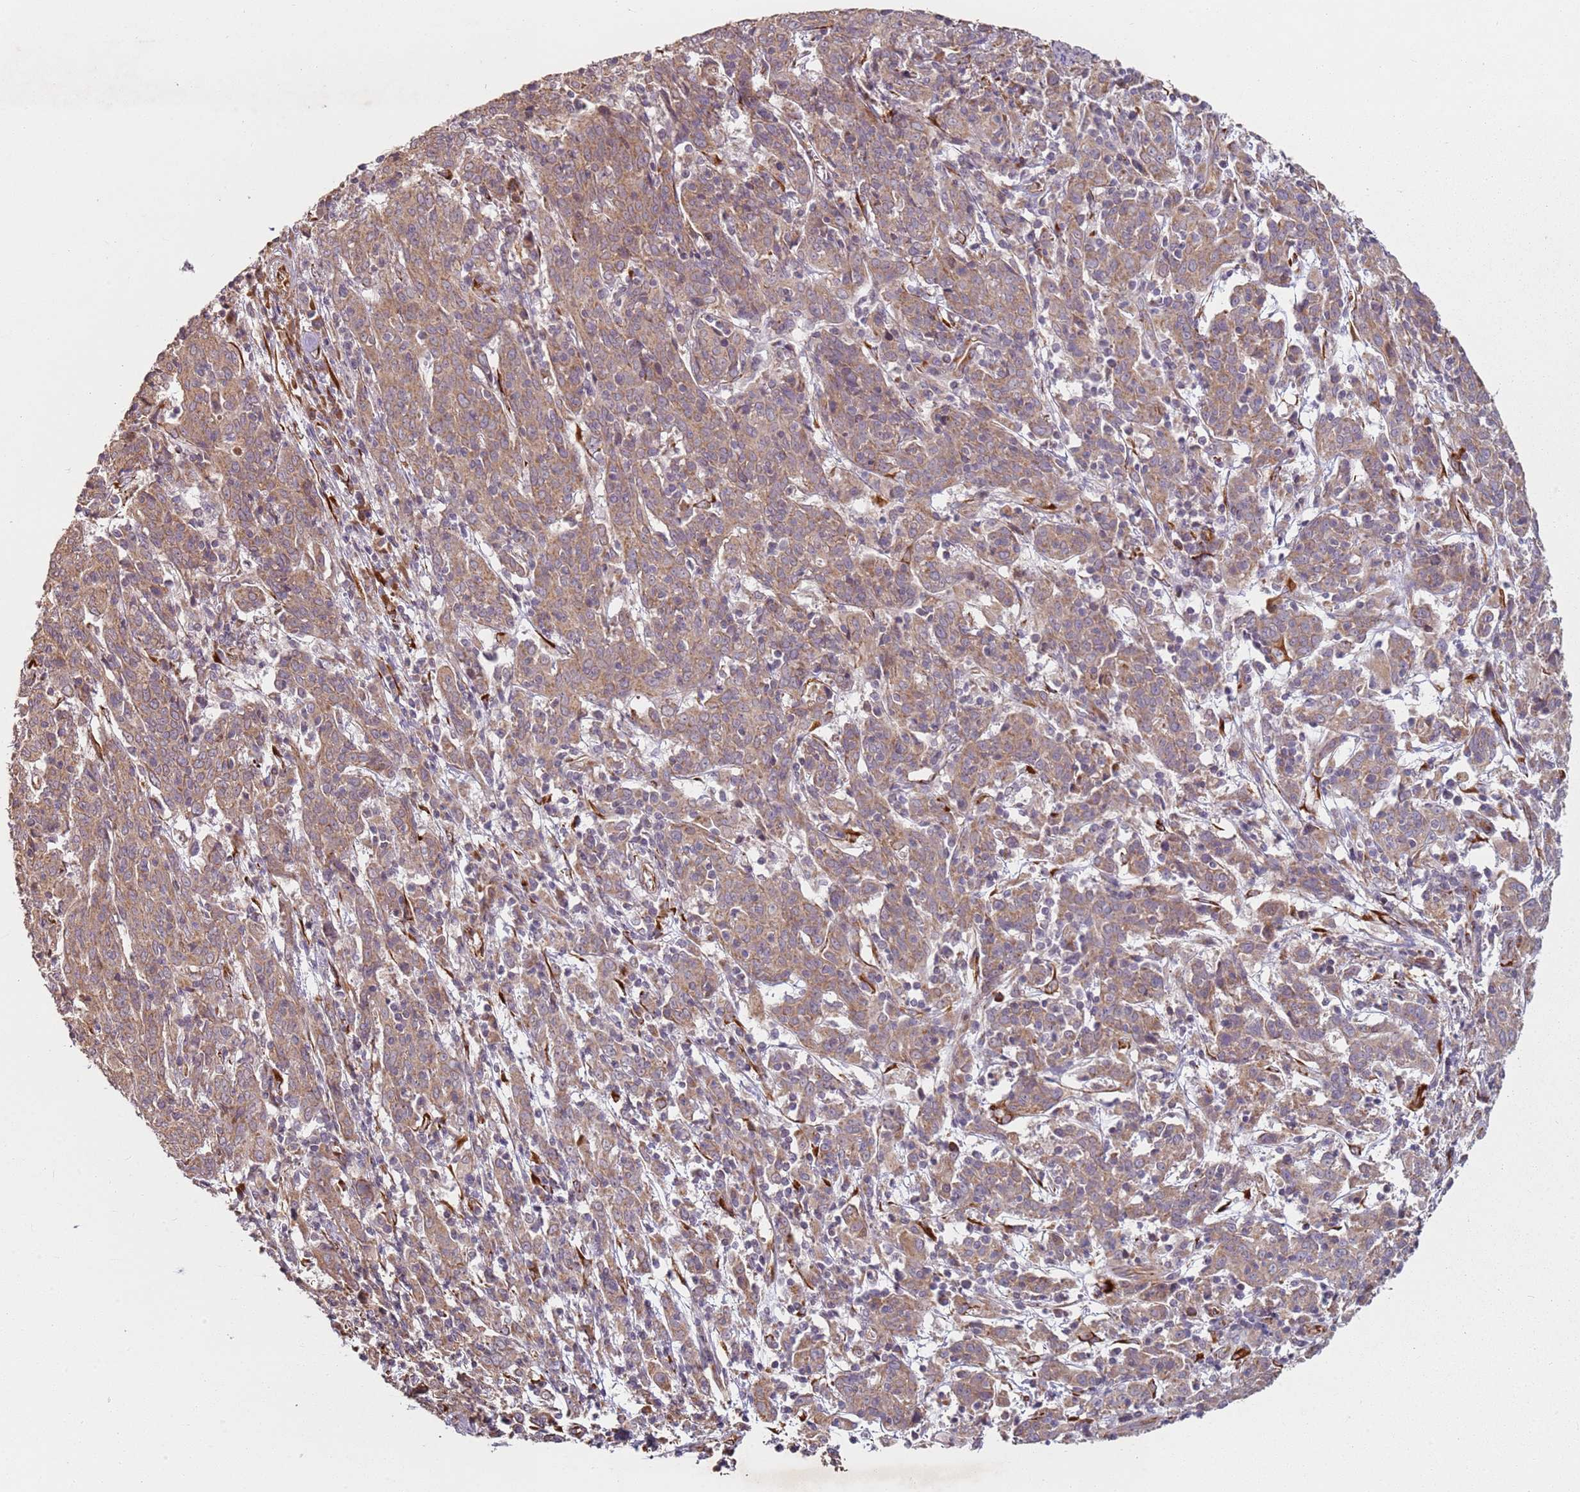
{"staining": {"intensity": "moderate", "quantity": ">75%", "location": "cytoplasmic/membranous"}, "tissue": "cervical cancer", "cell_type": "Tumor cells", "image_type": "cancer", "snomed": [{"axis": "morphology", "description": "Squamous cell carcinoma, NOS"}, {"axis": "topography", "description": "Cervix"}], "caption": "Immunohistochemical staining of human cervical squamous cell carcinoma exhibits moderate cytoplasmic/membranous protein positivity in about >75% of tumor cells.", "gene": "ARFRP1", "patient": {"sex": "female", "age": 67}}